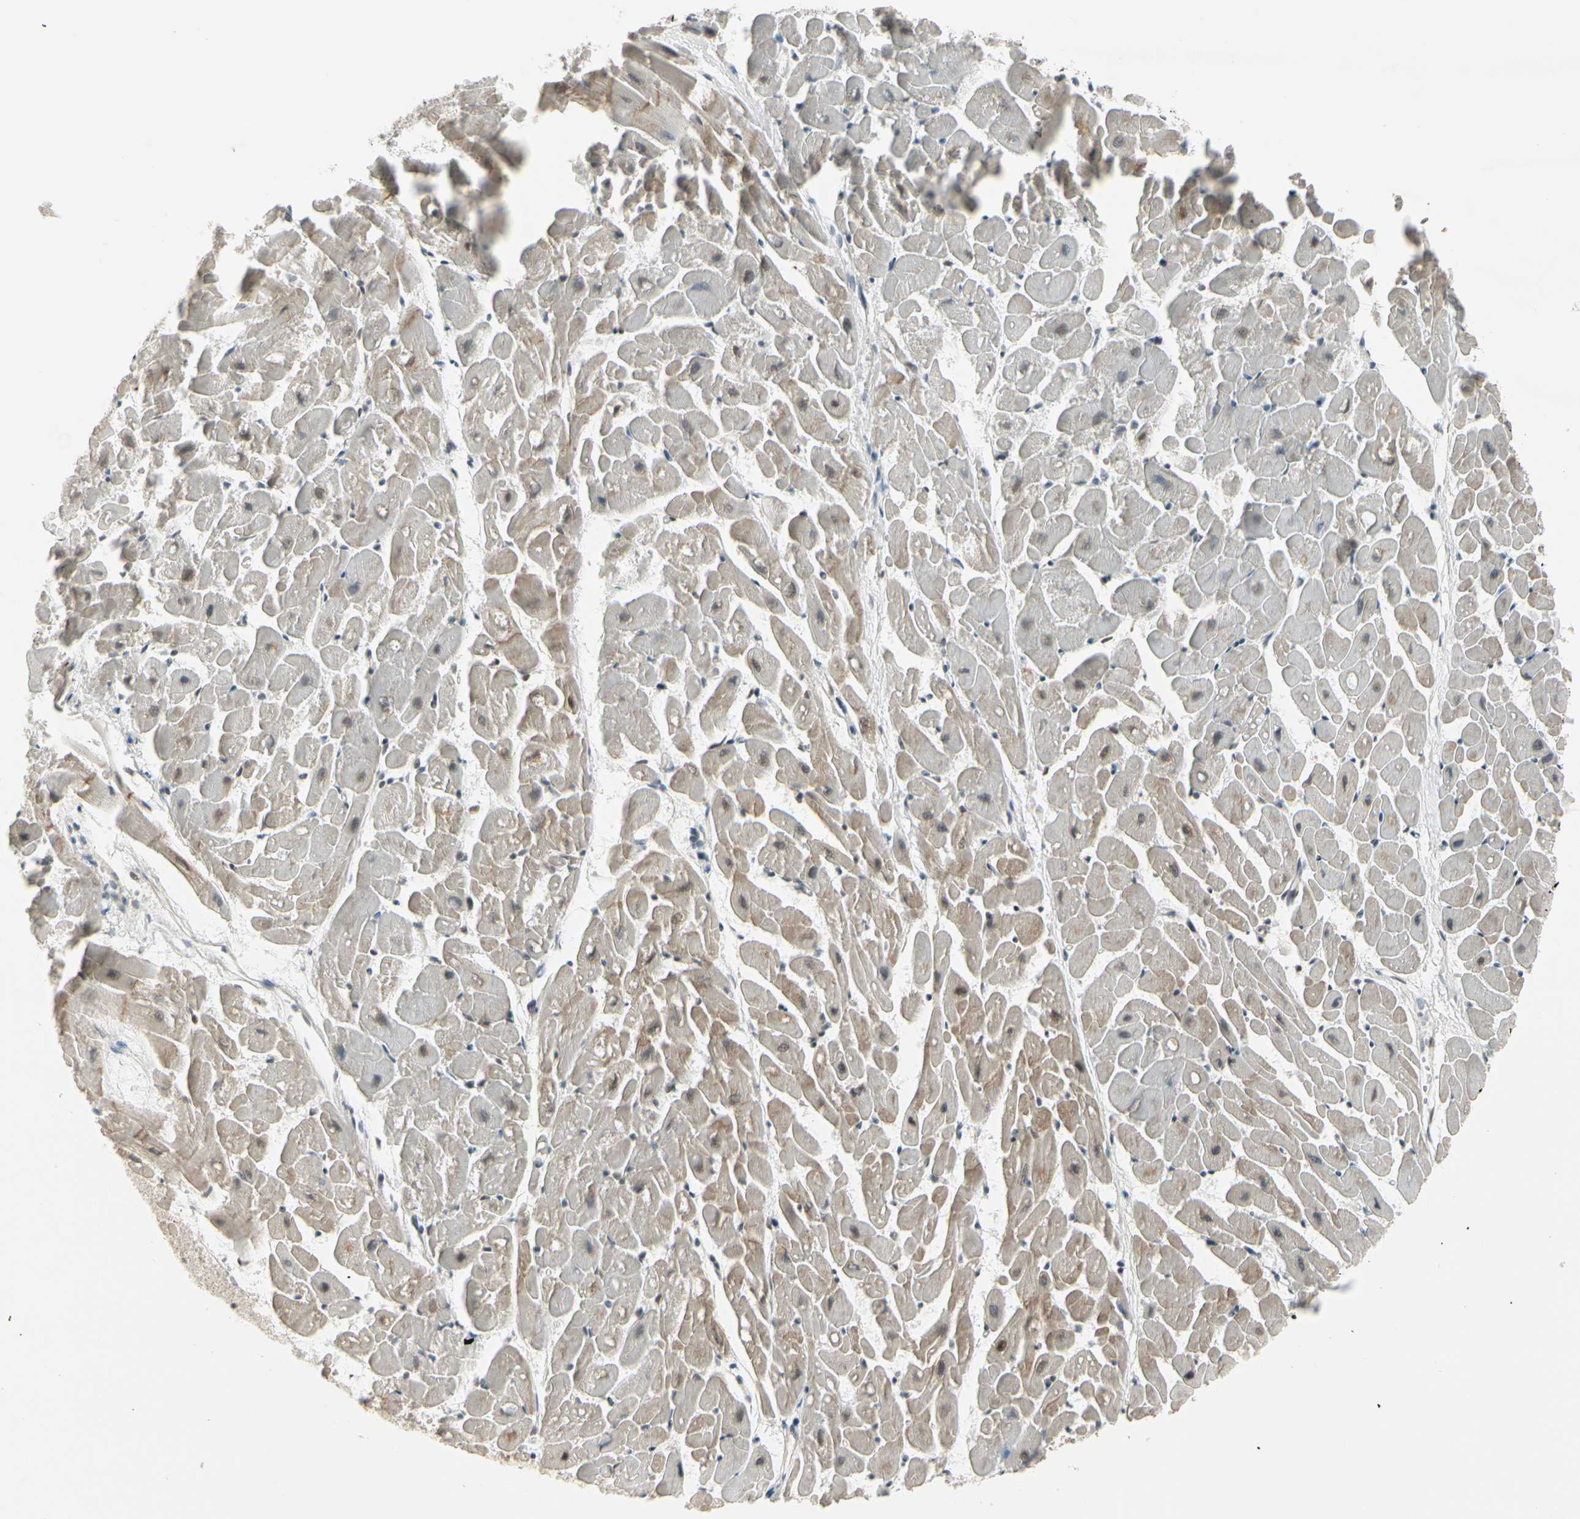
{"staining": {"intensity": "moderate", "quantity": "25%-75%", "location": "cytoplasmic/membranous,nuclear"}, "tissue": "heart muscle", "cell_type": "Cardiomyocytes", "image_type": "normal", "snomed": [{"axis": "morphology", "description": "Normal tissue, NOS"}, {"axis": "topography", "description": "Heart"}], "caption": "IHC (DAB (3,3'-diaminobenzidine)) staining of unremarkable heart muscle exhibits moderate cytoplasmic/membranous,nuclear protein staining in about 25%-75% of cardiomyocytes.", "gene": "CHAMP1", "patient": {"sex": "female", "age": 19}}